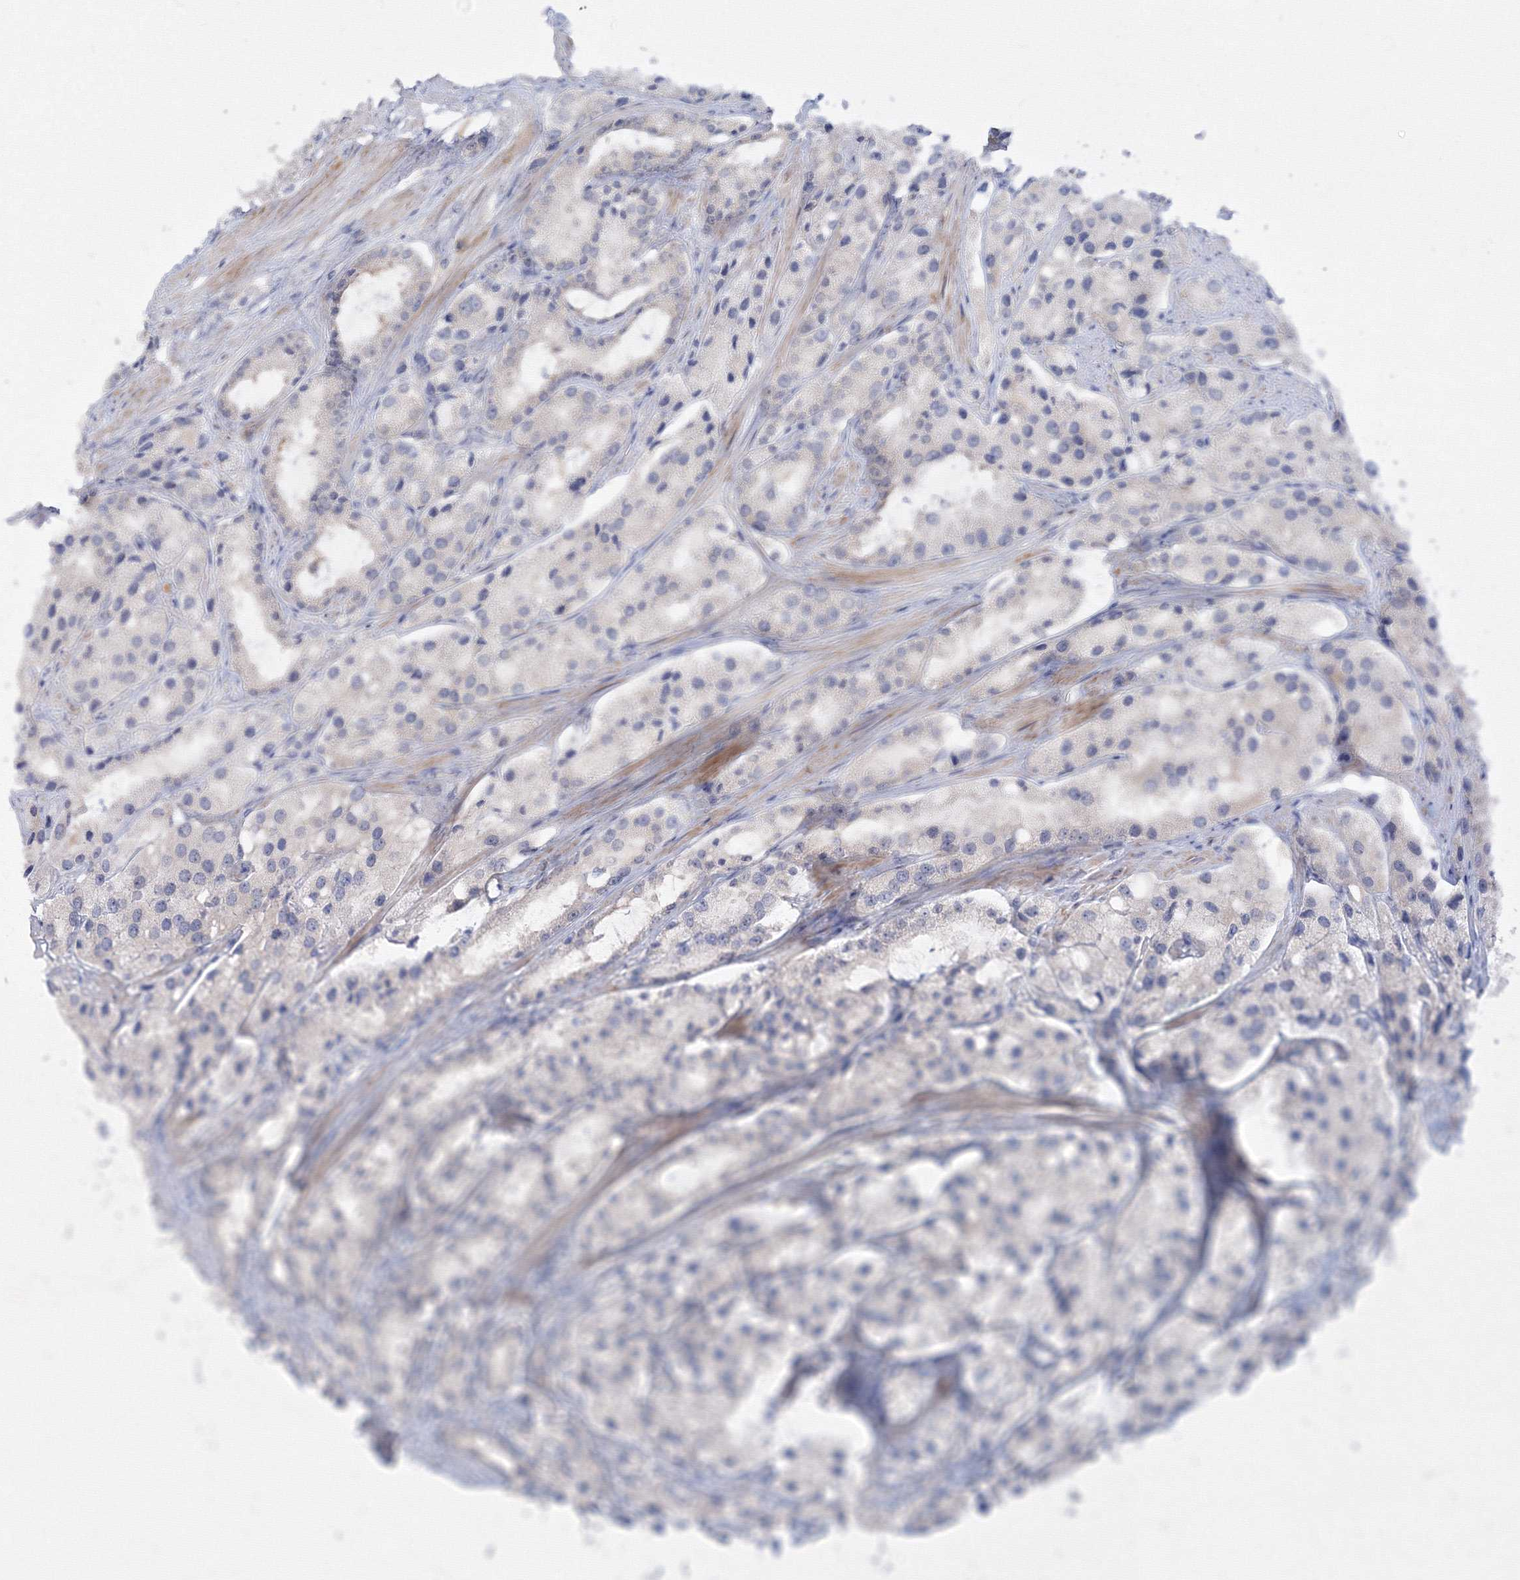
{"staining": {"intensity": "negative", "quantity": "none", "location": "none"}, "tissue": "prostate cancer", "cell_type": "Tumor cells", "image_type": "cancer", "snomed": [{"axis": "morphology", "description": "Adenocarcinoma, High grade"}, {"axis": "topography", "description": "Prostate"}], "caption": "Immunohistochemical staining of human prostate adenocarcinoma (high-grade) reveals no significant staining in tumor cells.", "gene": "FBXL8", "patient": {"sex": "male", "age": 66}}